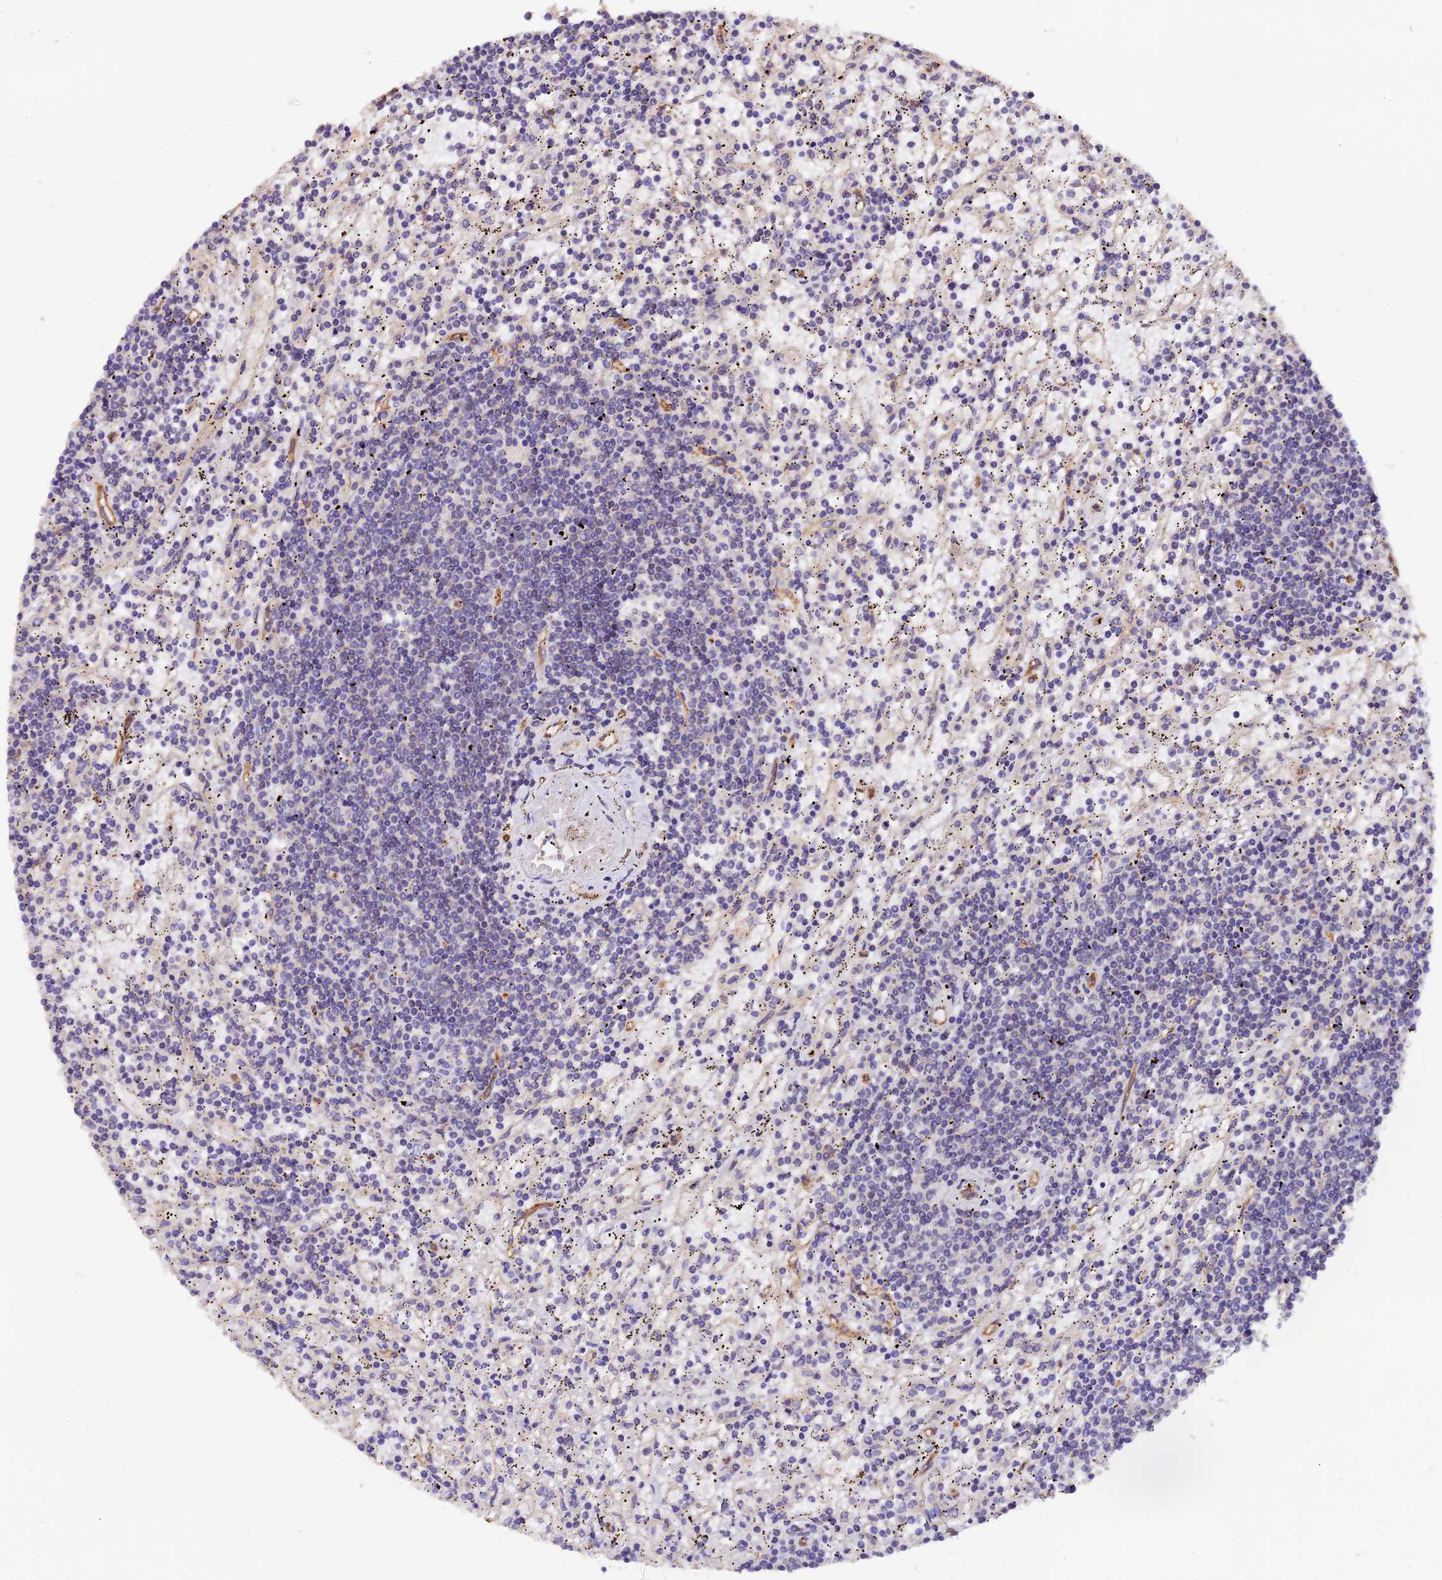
{"staining": {"intensity": "negative", "quantity": "none", "location": "none"}, "tissue": "lymphoma", "cell_type": "Tumor cells", "image_type": "cancer", "snomed": [{"axis": "morphology", "description": "Malignant lymphoma, non-Hodgkin's type, Low grade"}, {"axis": "topography", "description": "Spleen"}], "caption": "Human malignant lymphoma, non-Hodgkin's type (low-grade) stained for a protein using immunohistochemistry (IHC) demonstrates no expression in tumor cells.", "gene": "ERMARD", "patient": {"sex": "male", "age": 76}}